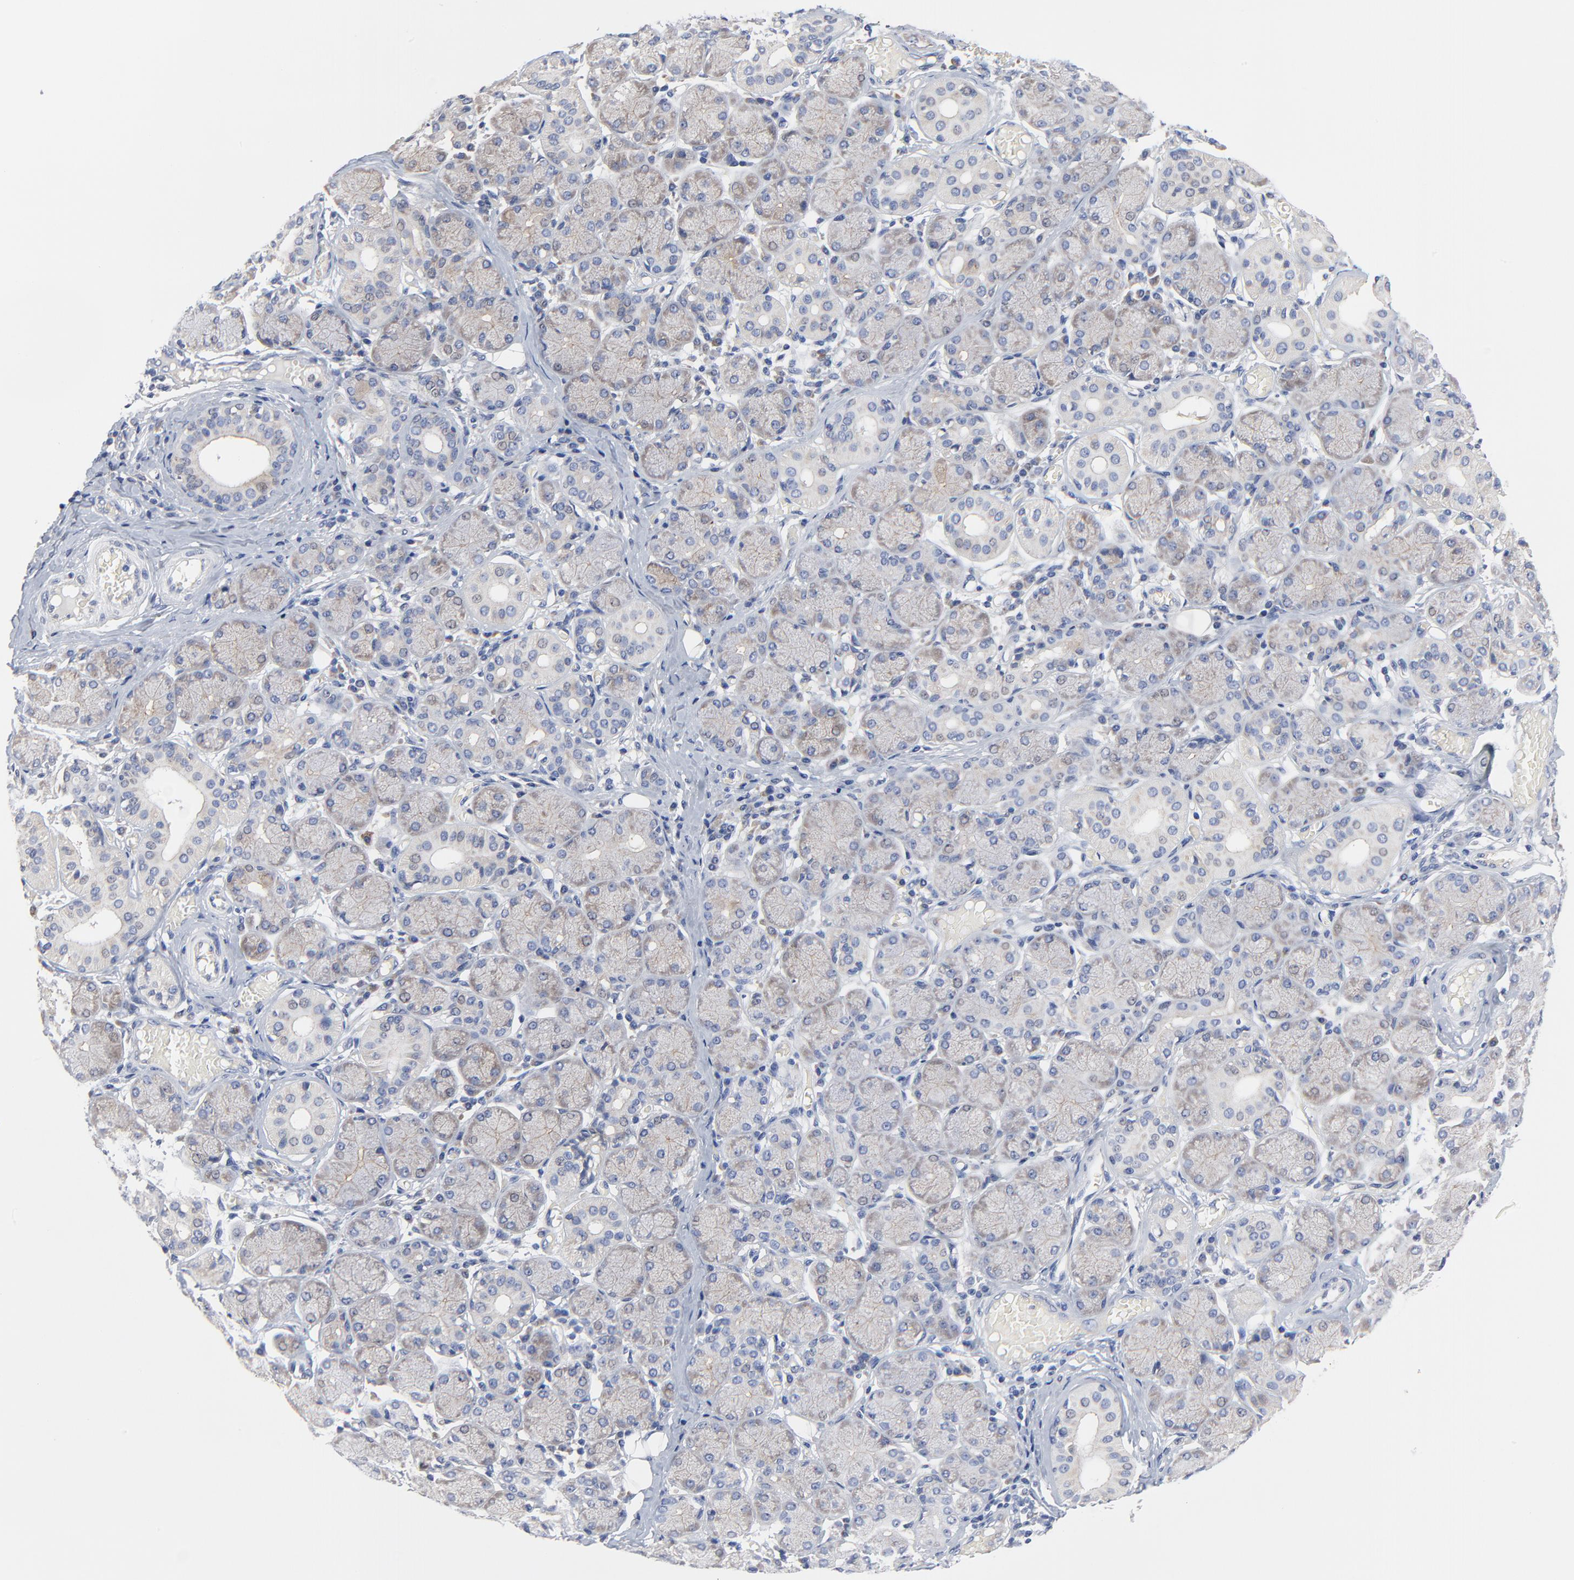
{"staining": {"intensity": "moderate", "quantity": "25%-75%", "location": "cytoplasmic/membranous"}, "tissue": "salivary gland", "cell_type": "Glandular cells", "image_type": "normal", "snomed": [{"axis": "morphology", "description": "Normal tissue, NOS"}, {"axis": "topography", "description": "Salivary gland"}], "caption": "Immunohistochemistry (DAB) staining of normal human salivary gland shows moderate cytoplasmic/membranous protein expression in about 25%-75% of glandular cells.", "gene": "VAV2", "patient": {"sex": "female", "age": 24}}